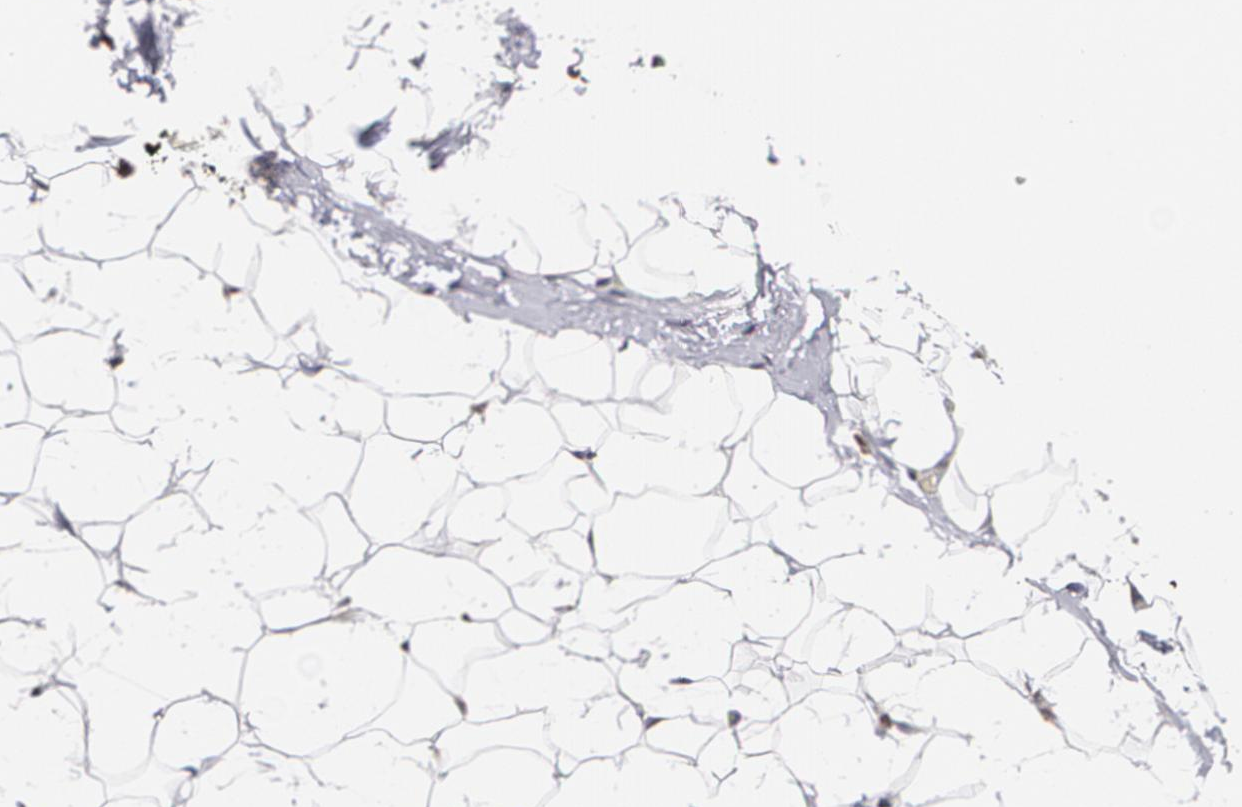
{"staining": {"intensity": "moderate", "quantity": "<25%", "location": "nuclear"}, "tissue": "adipose tissue", "cell_type": "Adipocytes", "image_type": "normal", "snomed": [{"axis": "morphology", "description": "Normal tissue, NOS"}, {"axis": "topography", "description": "Soft tissue"}], "caption": "This histopathology image displays IHC staining of benign adipose tissue, with low moderate nuclear positivity in about <25% of adipocytes.", "gene": "MVP", "patient": {"sex": "male", "age": 26}}